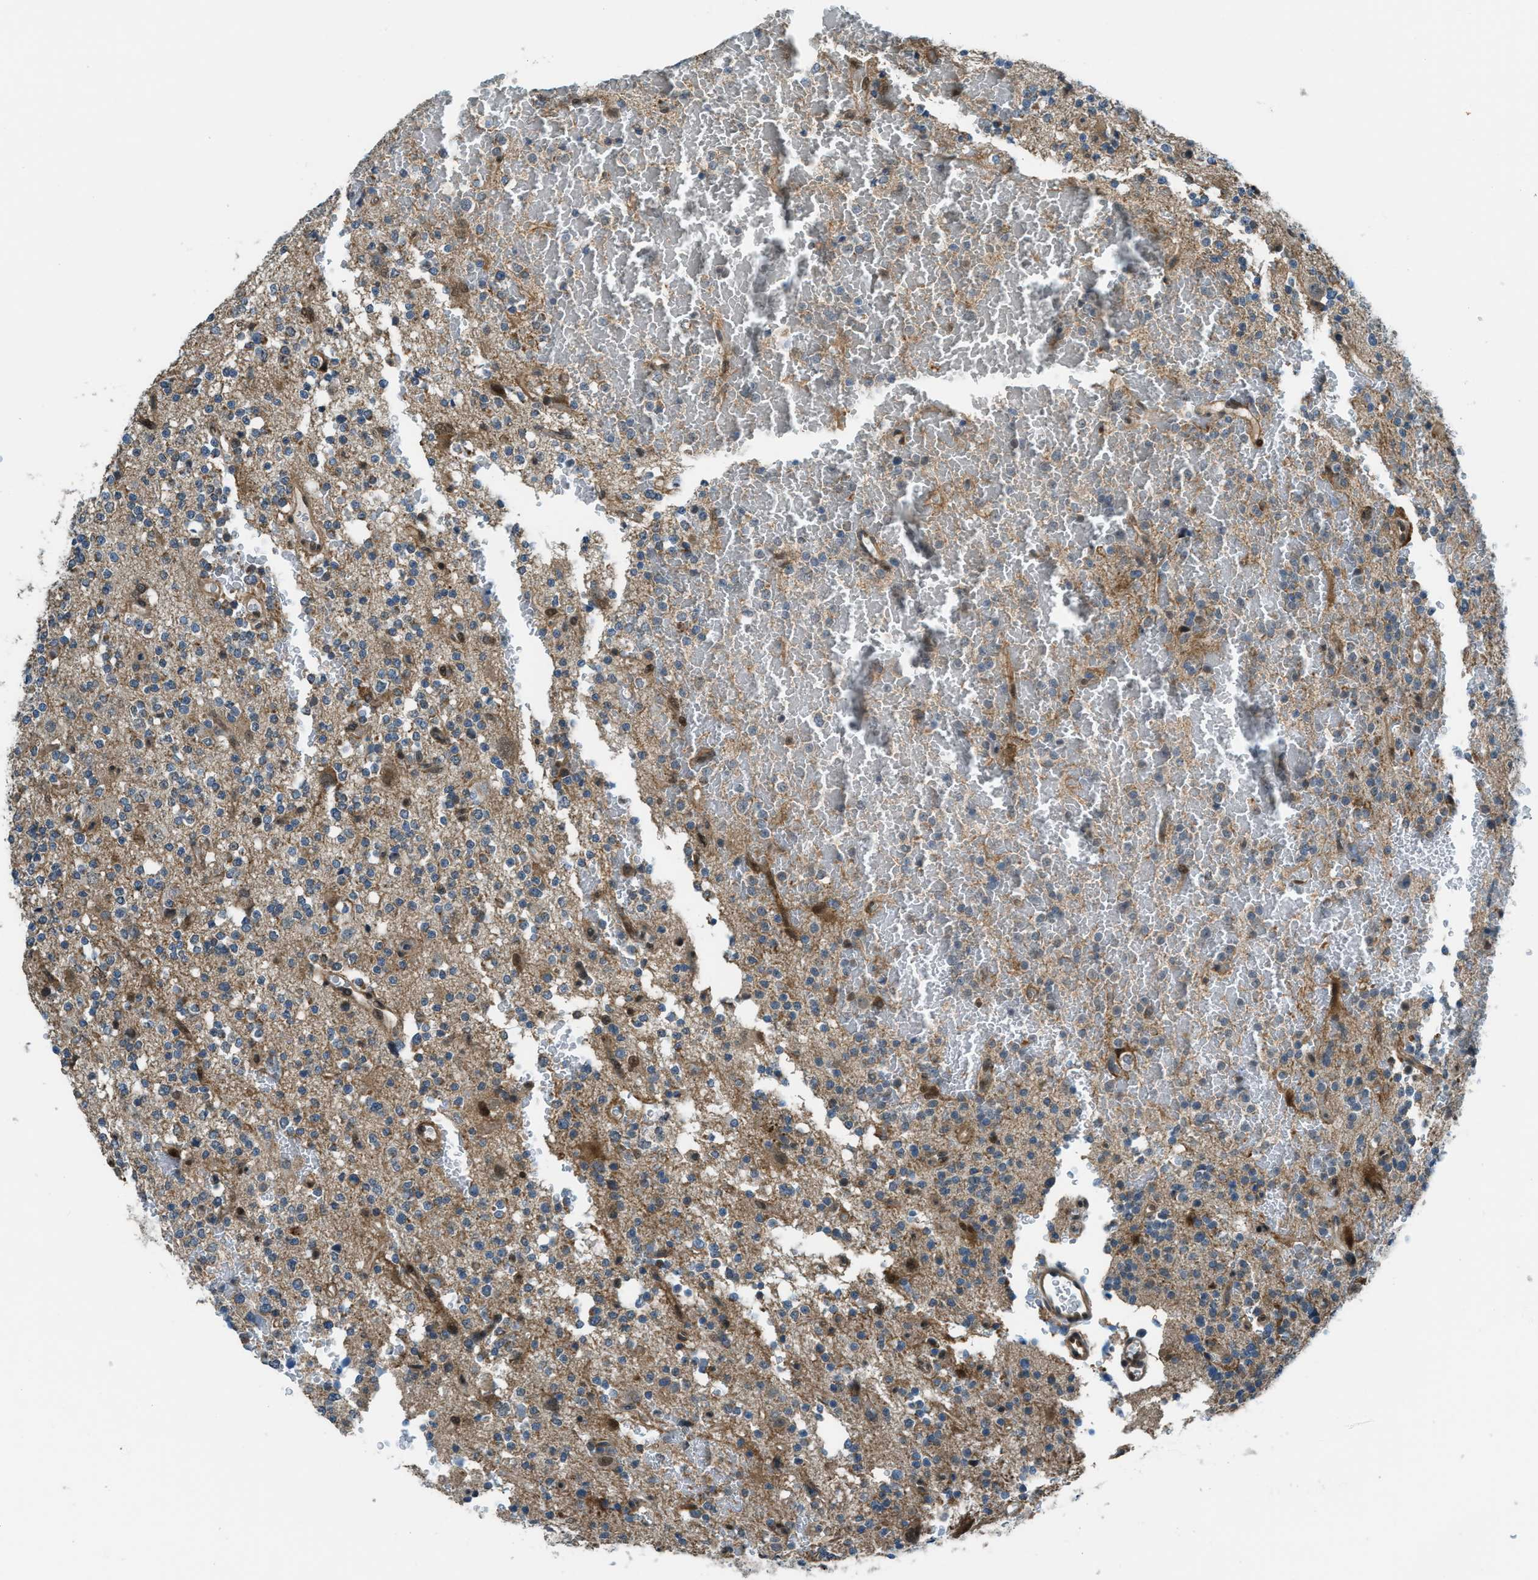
{"staining": {"intensity": "weak", "quantity": ">75%", "location": "cytoplasmic/membranous"}, "tissue": "glioma", "cell_type": "Tumor cells", "image_type": "cancer", "snomed": [{"axis": "morphology", "description": "Glioma, malignant, High grade"}, {"axis": "topography", "description": "Brain"}], "caption": "Protein analysis of malignant high-grade glioma tissue displays weak cytoplasmic/membranous staining in about >75% of tumor cells.", "gene": "NPEPL1", "patient": {"sex": "male", "age": 47}}